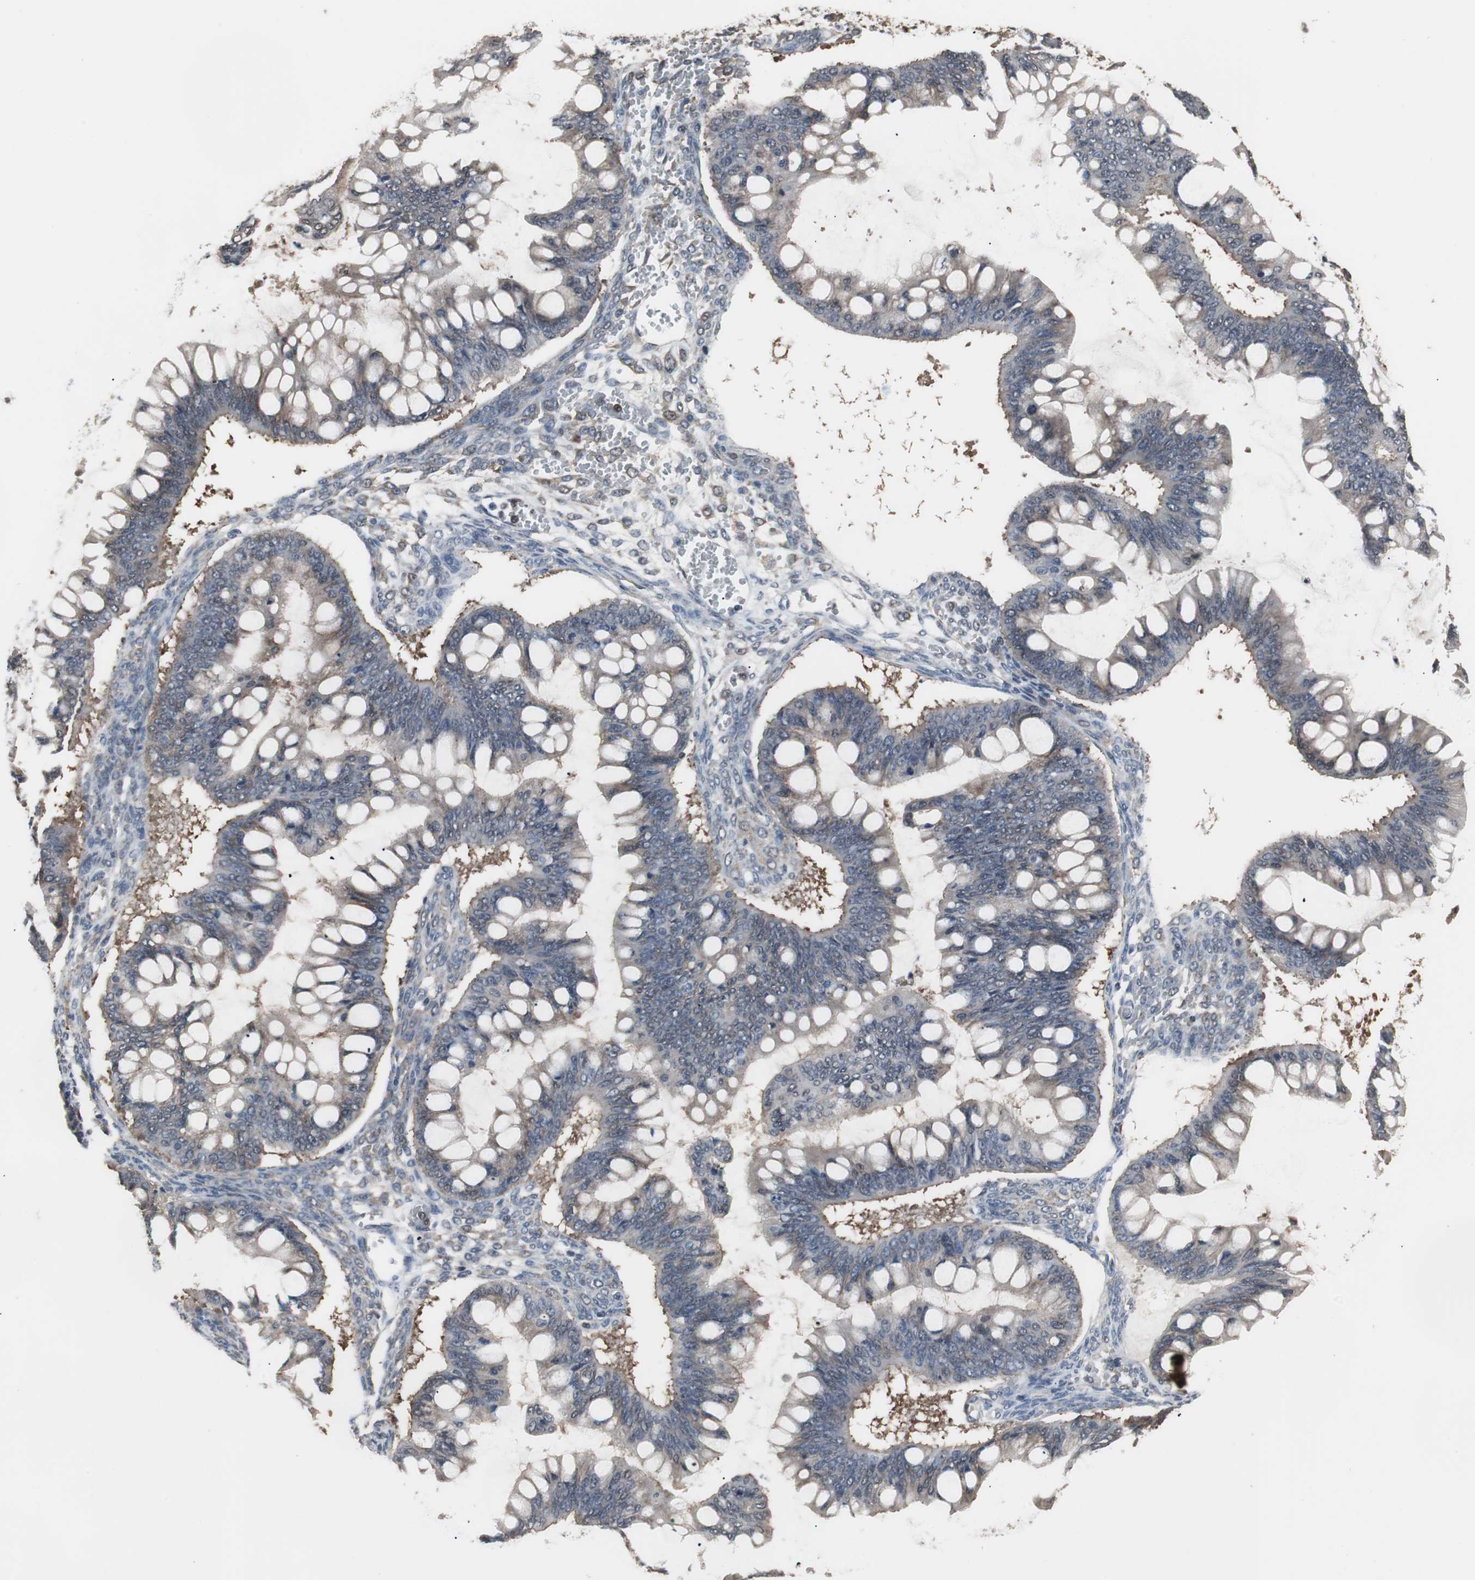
{"staining": {"intensity": "weak", "quantity": "<25%", "location": "cytoplasmic/membranous"}, "tissue": "ovarian cancer", "cell_type": "Tumor cells", "image_type": "cancer", "snomed": [{"axis": "morphology", "description": "Cystadenocarcinoma, mucinous, NOS"}, {"axis": "topography", "description": "Ovary"}], "caption": "This is a image of immunohistochemistry staining of ovarian mucinous cystadenocarcinoma, which shows no positivity in tumor cells.", "gene": "ZSCAN22", "patient": {"sex": "female", "age": 73}}